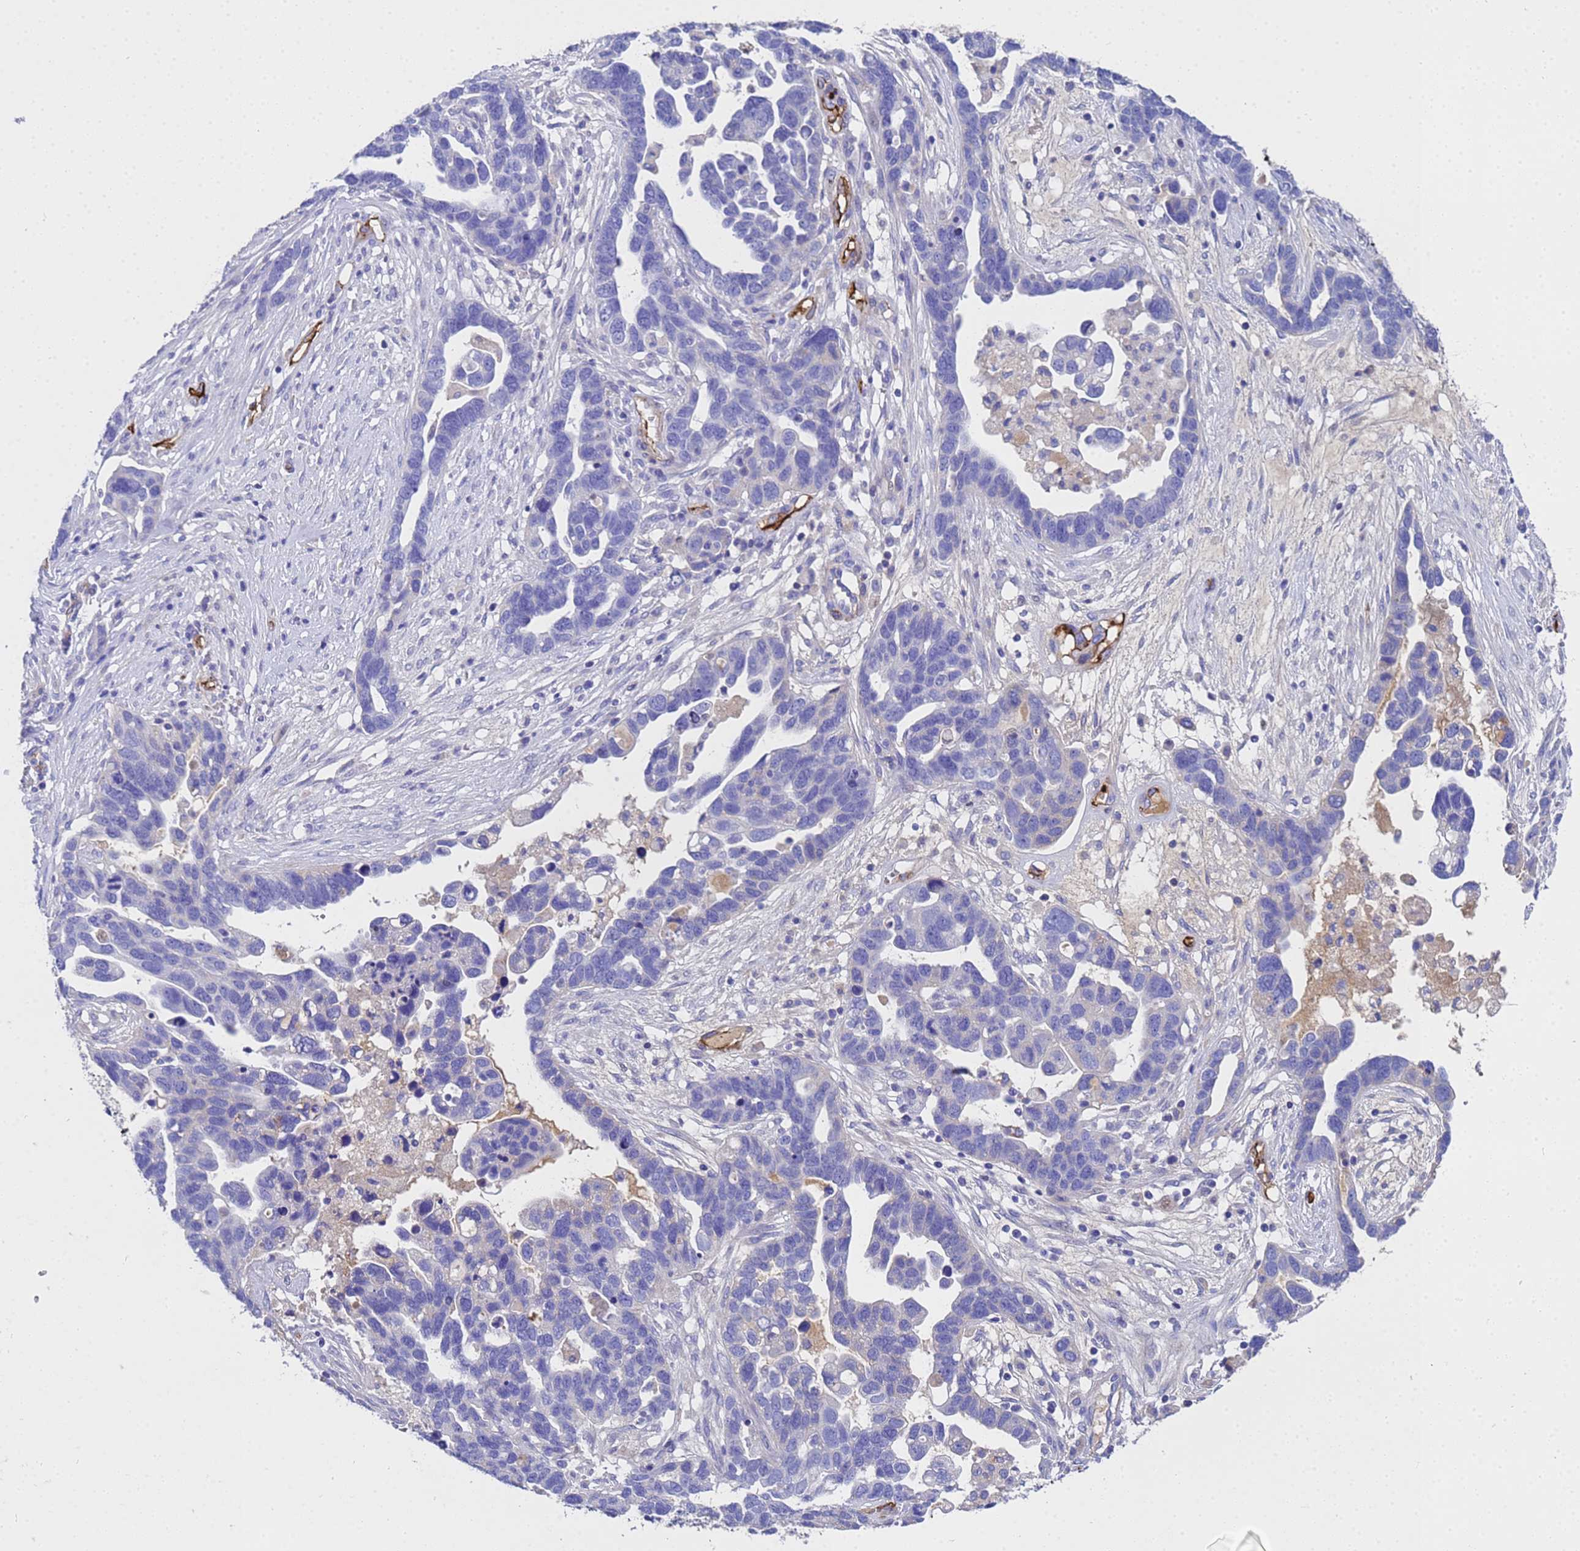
{"staining": {"intensity": "negative", "quantity": "none", "location": "none"}, "tissue": "ovarian cancer", "cell_type": "Tumor cells", "image_type": "cancer", "snomed": [{"axis": "morphology", "description": "Cystadenocarcinoma, serous, NOS"}, {"axis": "topography", "description": "Ovary"}], "caption": "Immunohistochemistry (IHC) of human ovarian serous cystadenocarcinoma displays no positivity in tumor cells. (DAB IHC, high magnification).", "gene": "ADIPOQ", "patient": {"sex": "female", "age": 54}}